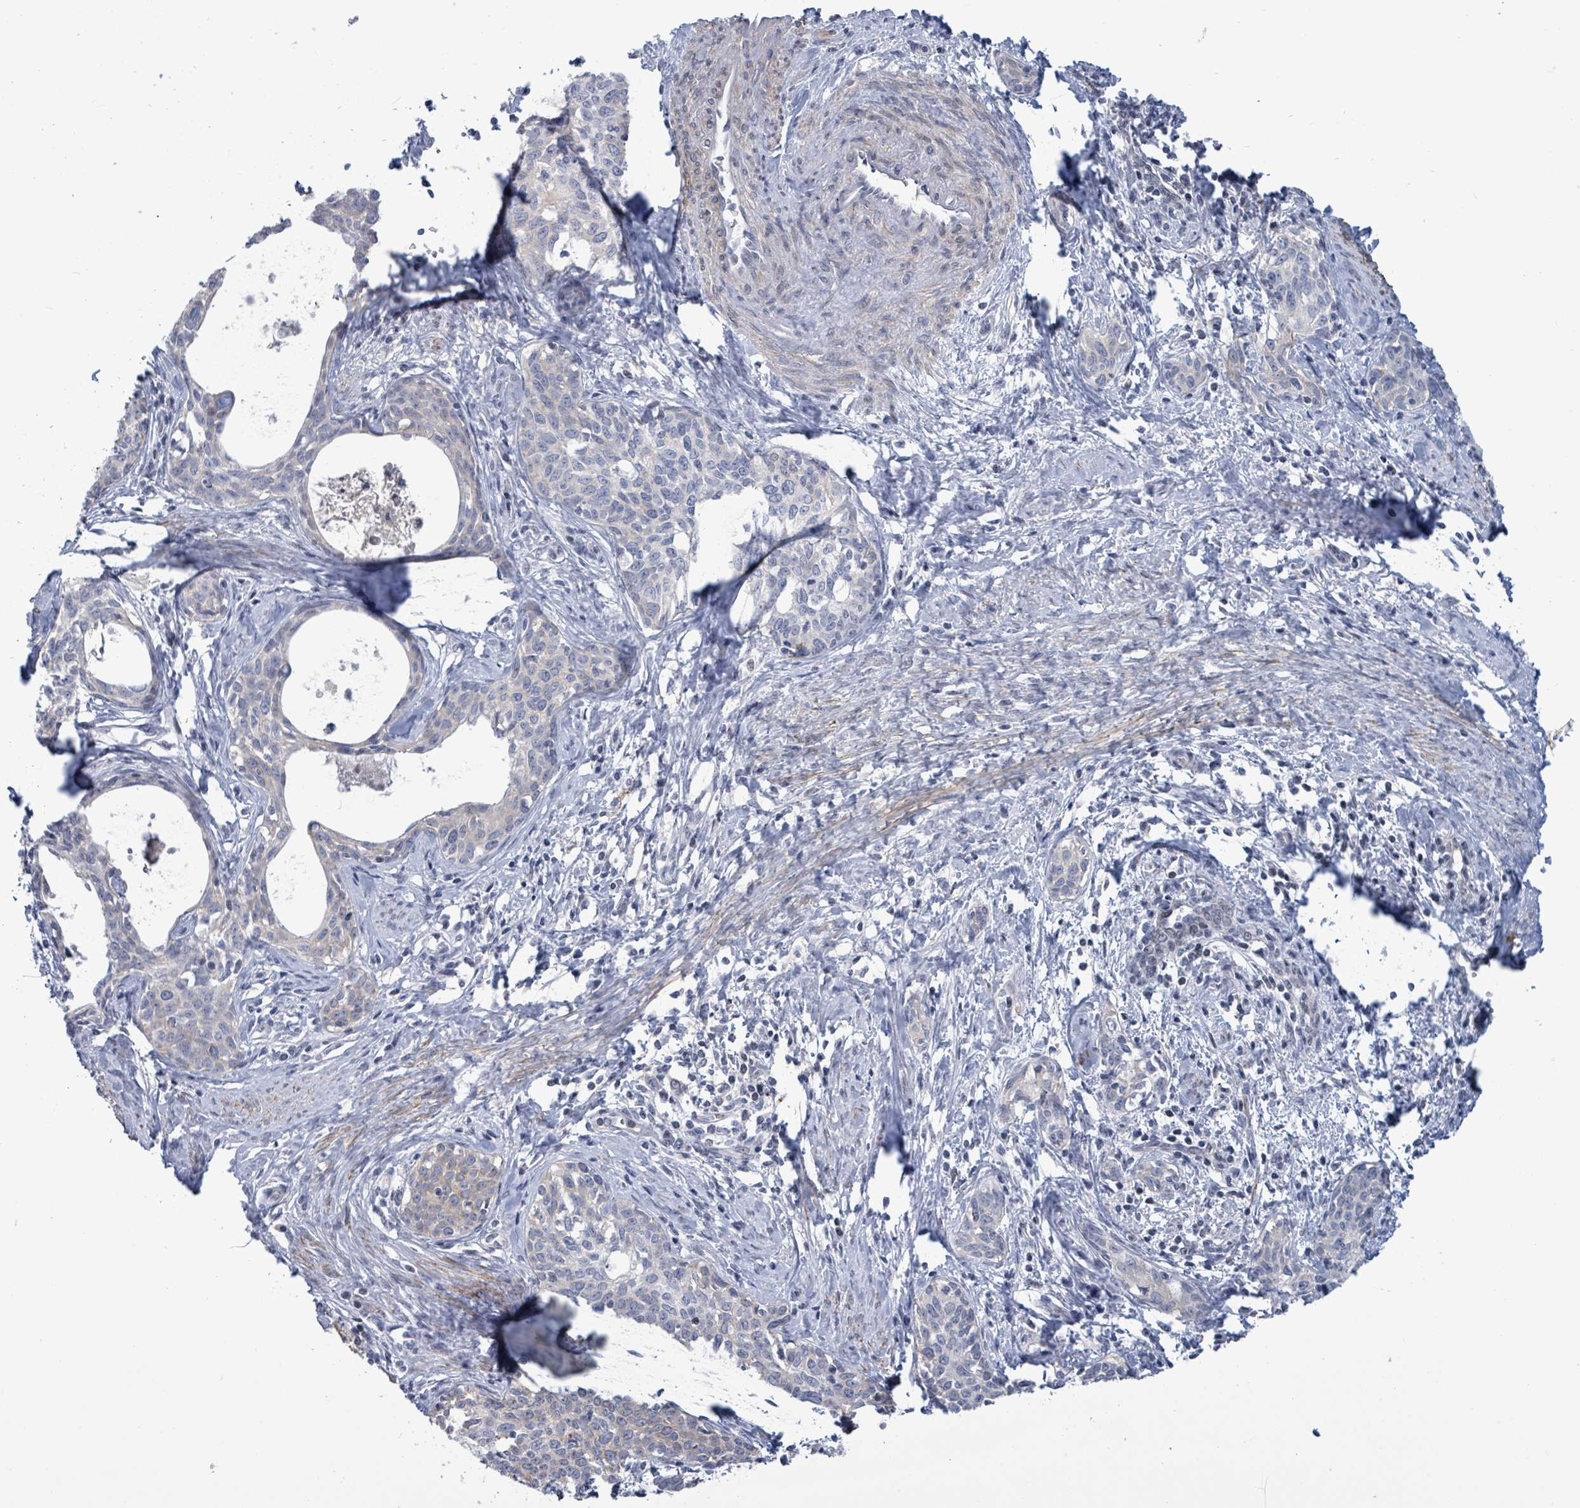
{"staining": {"intensity": "moderate", "quantity": "<25%", "location": "cytoplasmic/membranous"}, "tissue": "cervical cancer", "cell_type": "Tumor cells", "image_type": "cancer", "snomed": [{"axis": "morphology", "description": "Squamous cell carcinoma, NOS"}, {"axis": "topography", "description": "Cervix"}], "caption": "Moderate cytoplasmic/membranous staining for a protein is identified in approximately <25% of tumor cells of cervical squamous cell carcinoma using IHC.", "gene": "NTN3", "patient": {"sex": "female", "age": 52}}